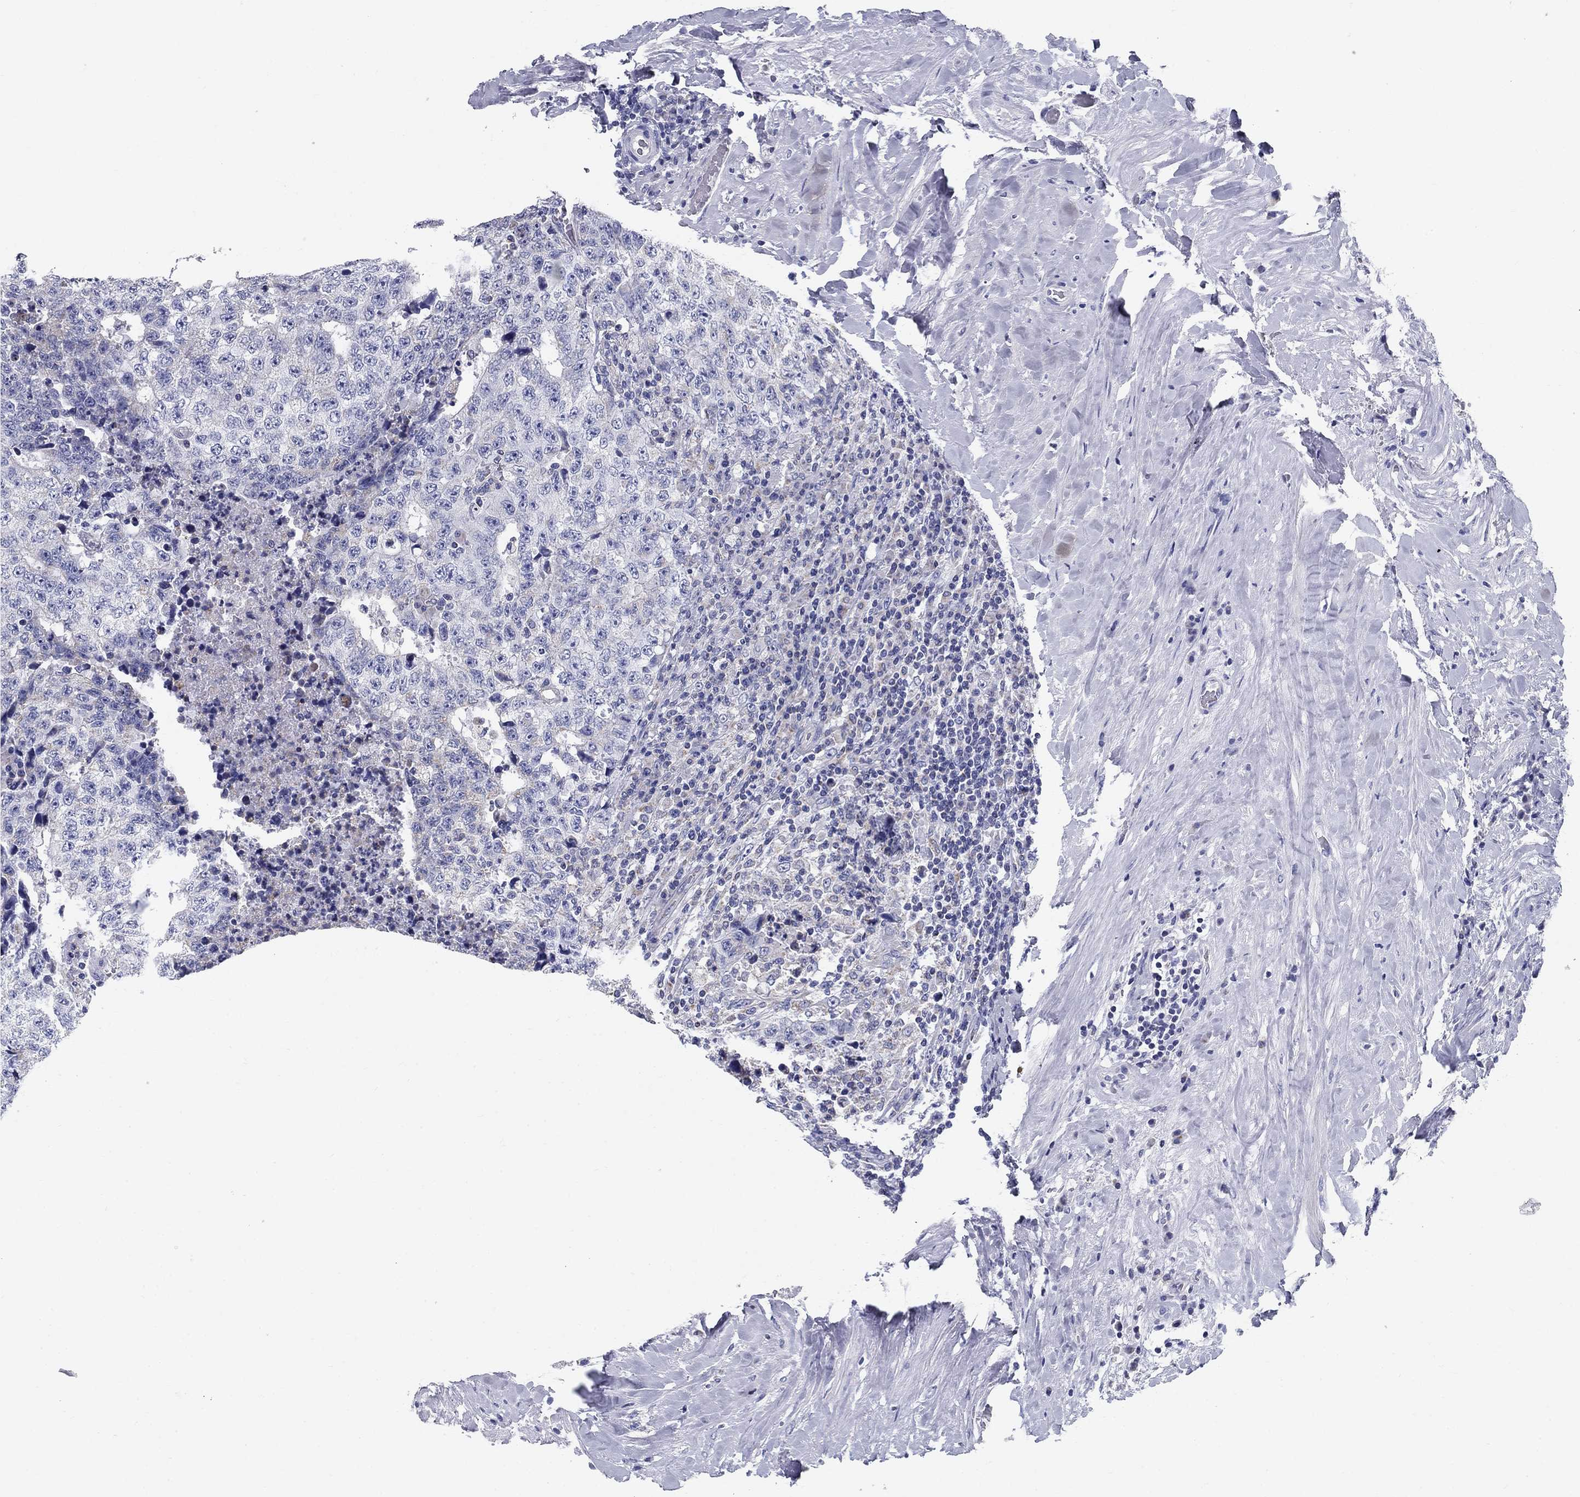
{"staining": {"intensity": "negative", "quantity": "none", "location": "none"}, "tissue": "testis cancer", "cell_type": "Tumor cells", "image_type": "cancer", "snomed": [{"axis": "morphology", "description": "Necrosis, NOS"}, {"axis": "morphology", "description": "Carcinoma, Embryonal, NOS"}, {"axis": "topography", "description": "Testis"}], "caption": "Tumor cells show no significant protein positivity in testis embryonal carcinoma.", "gene": "UPB1", "patient": {"sex": "male", "age": 19}}